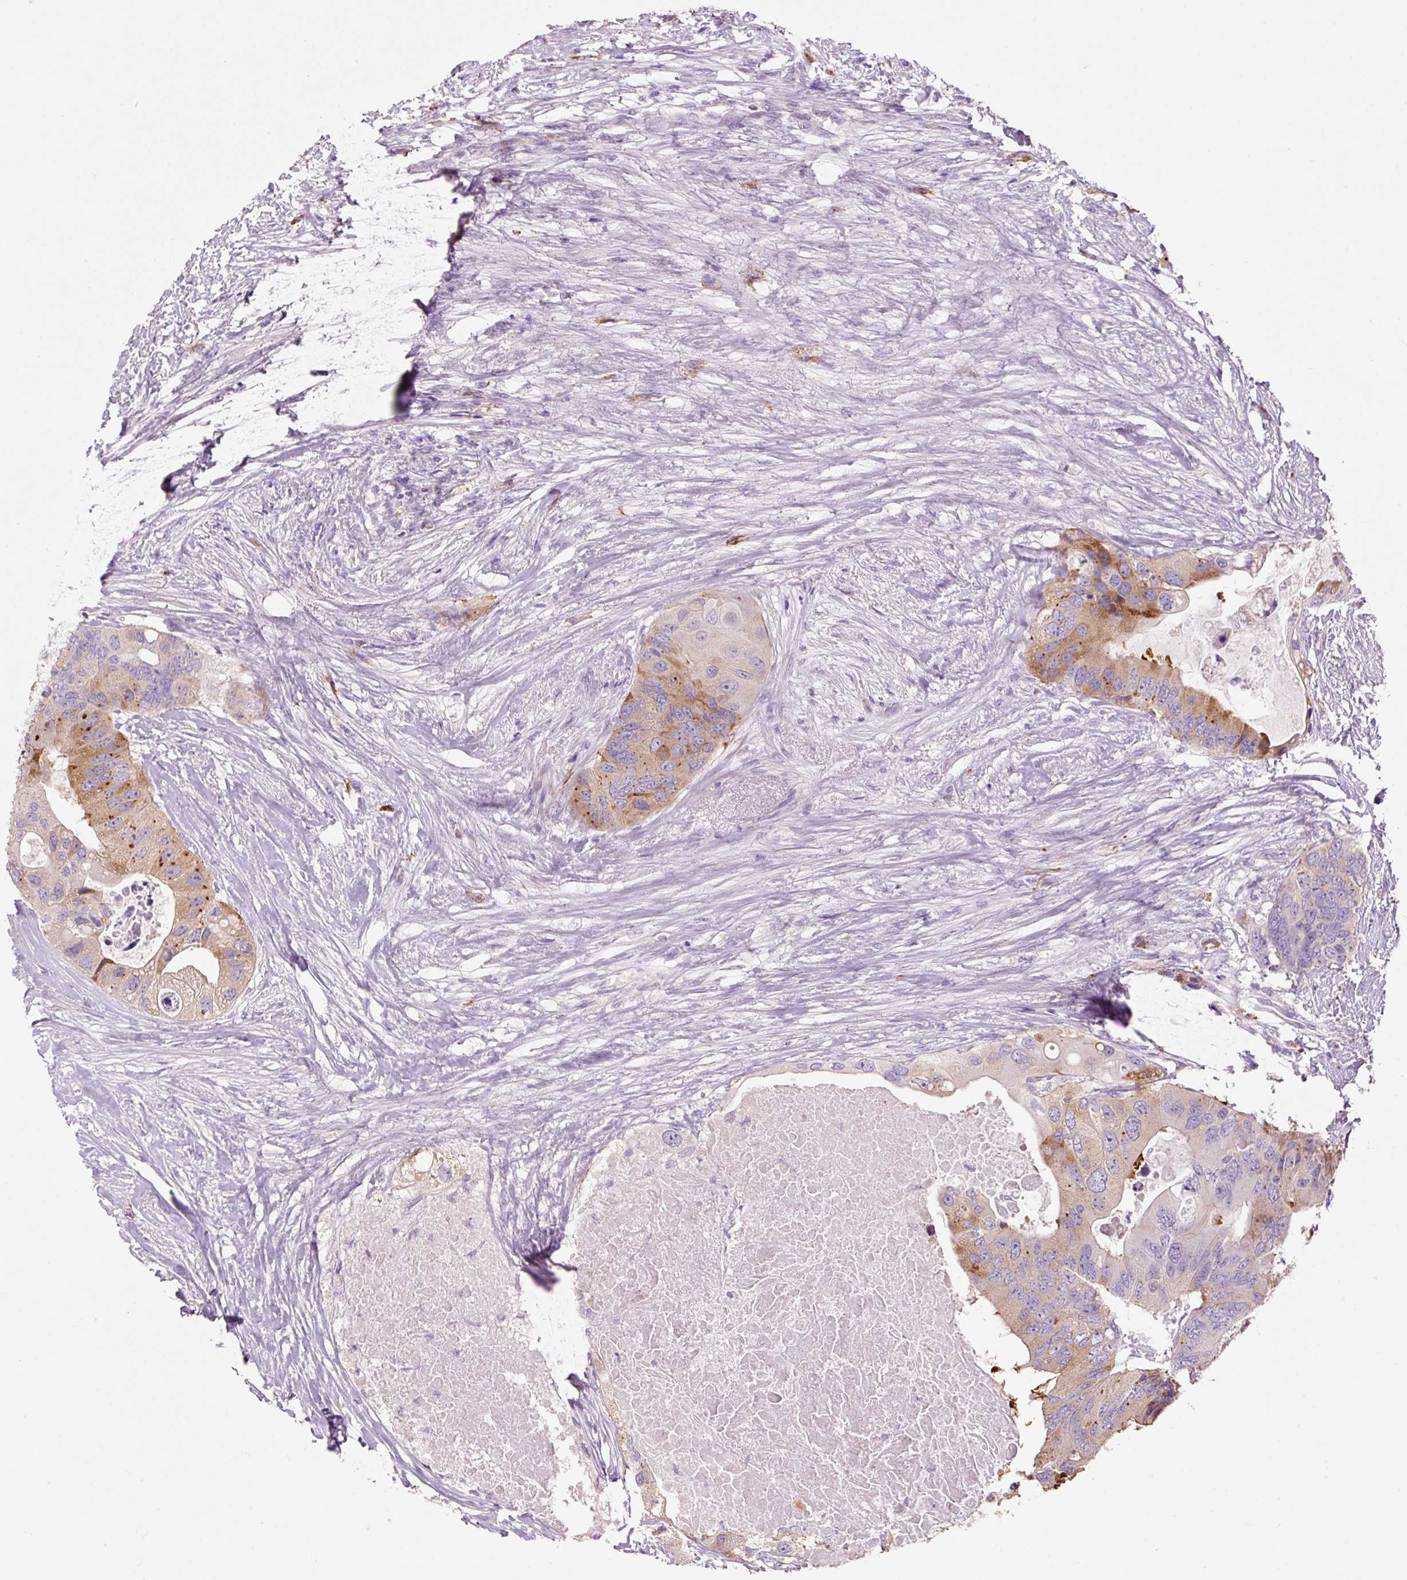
{"staining": {"intensity": "moderate", "quantity": "25%-75%", "location": "cytoplasmic/membranous"}, "tissue": "colorectal cancer", "cell_type": "Tumor cells", "image_type": "cancer", "snomed": [{"axis": "morphology", "description": "Adenocarcinoma, NOS"}, {"axis": "topography", "description": "Colon"}], "caption": "DAB immunohistochemical staining of colorectal cancer shows moderate cytoplasmic/membranous protein staining in approximately 25%-75% of tumor cells.", "gene": "HAX1", "patient": {"sex": "male", "age": 71}}